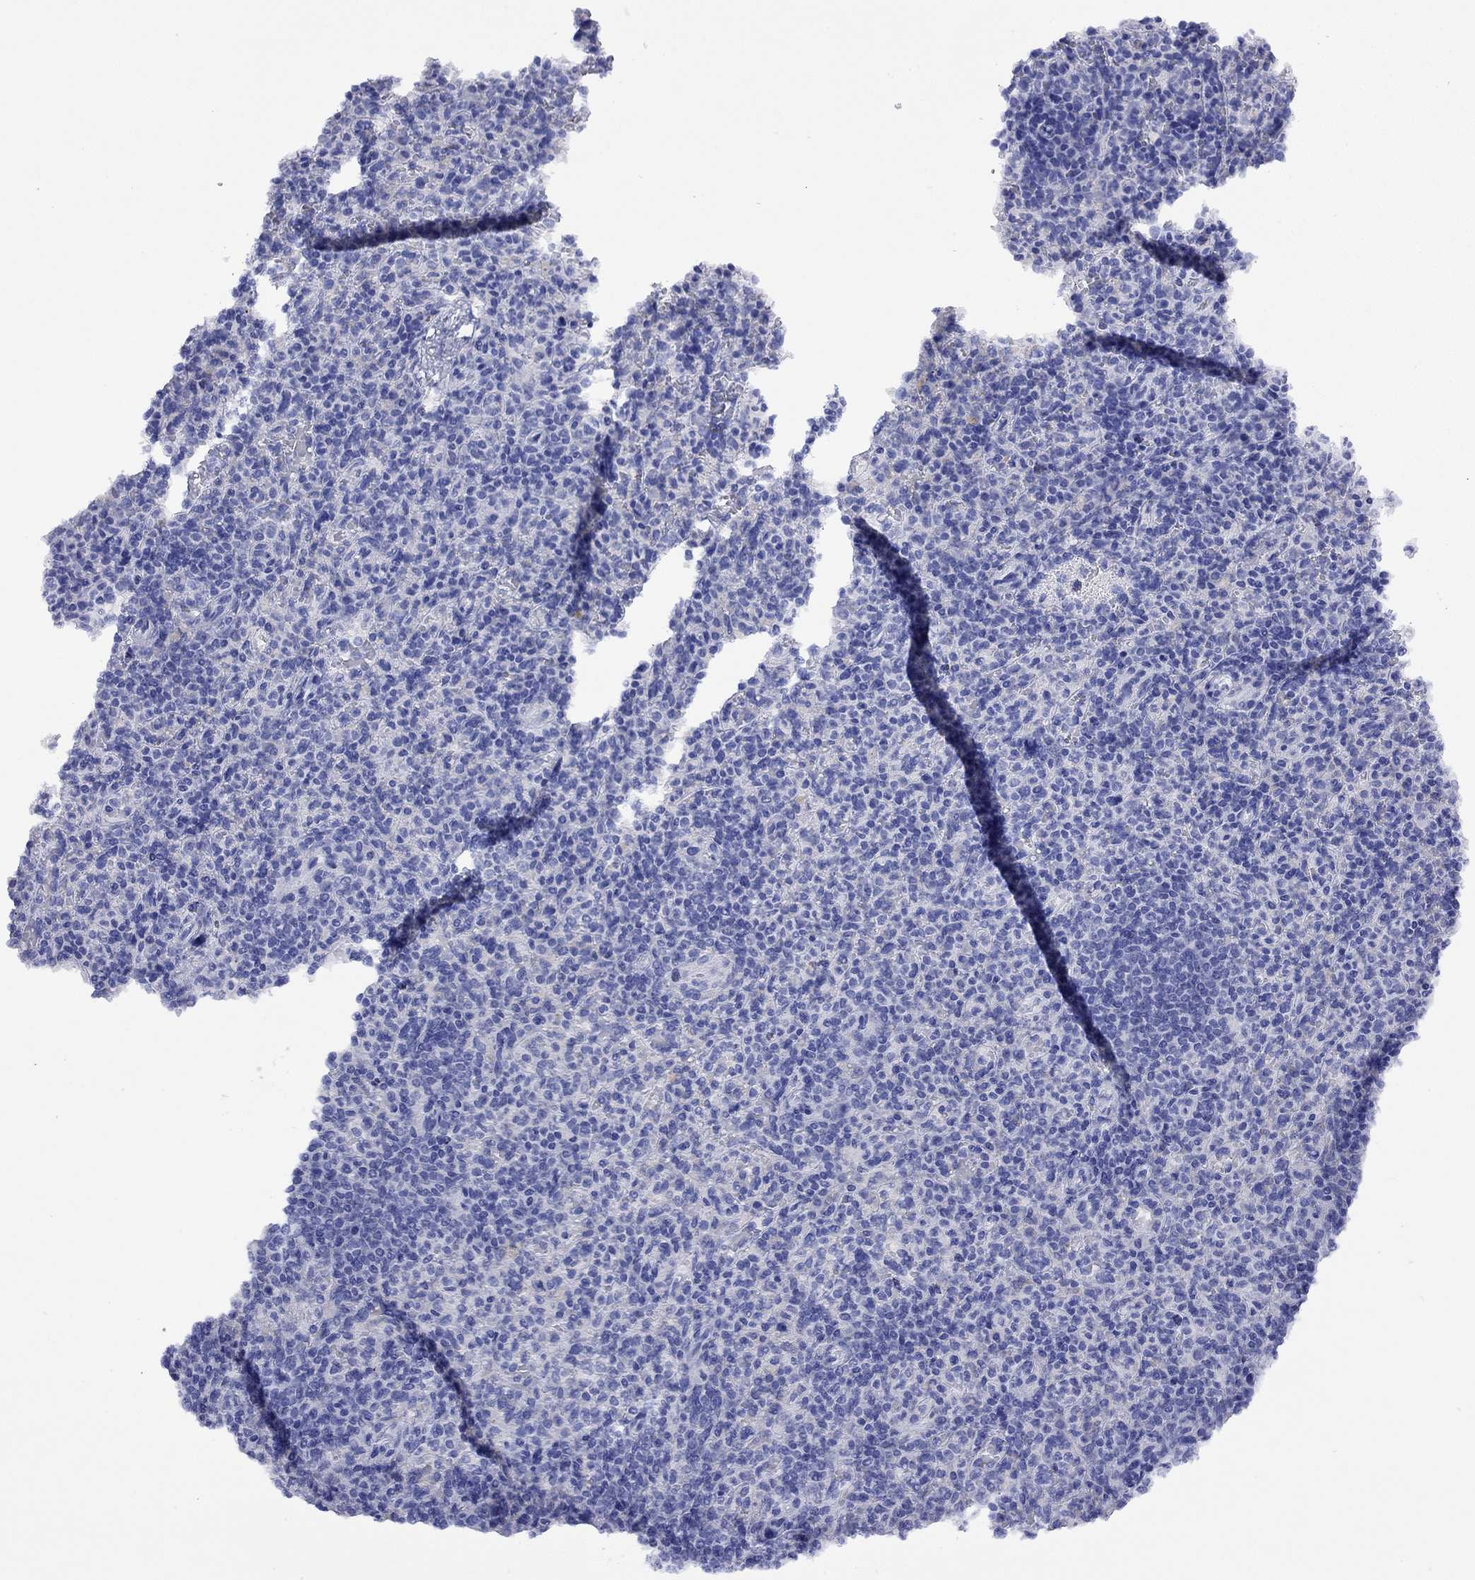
{"staining": {"intensity": "negative", "quantity": "none", "location": "none"}, "tissue": "spleen", "cell_type": "Cells in red pulp", "image_type": "normal", "snomed": [{"axis": "morphology", "description": "Normal tissue, NOS"}, {"axis": "topography", "description": "Spleen"}], "caption": "High magnification brightfield microscopy of normal spleen stained with DAB (brown) and counterstained with hematoxylin (blue): cells in red pulp show no significant positivity. (Immunohistochemistry (ihc), brightfield microscopy, high magnification).", "gene": "FIGLA", "patient": {"sex": "female", "age": 74}}